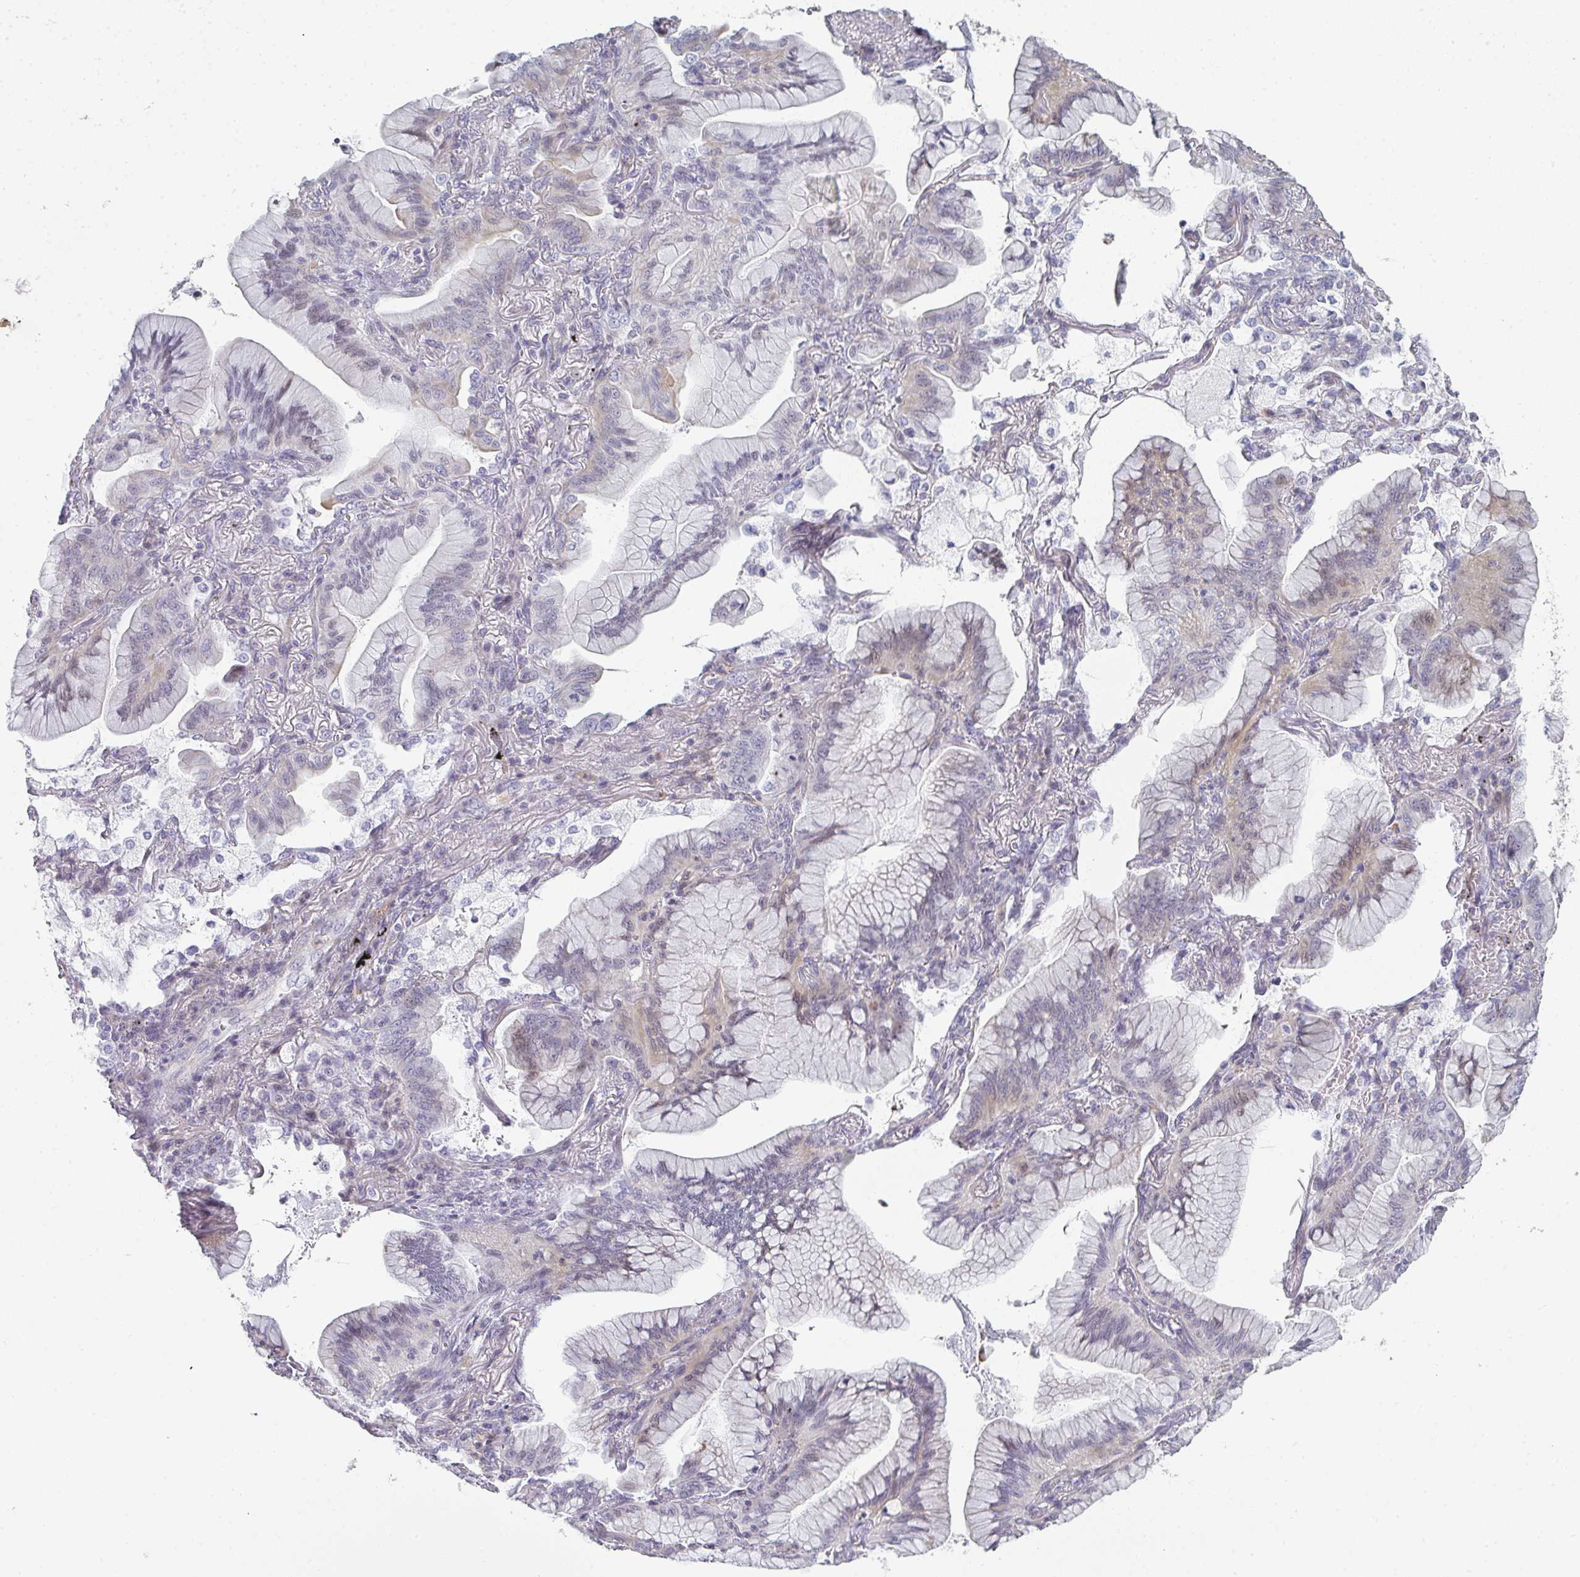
{"staining": {"intensity": "weak", "quantity": "<25%", "location": "cytoplasmic/membranous,nuclear"}, "tissue": "lung cancer", "cell_type": "Tumor cells", "image_type": "cancer", "snomed": [{"axis": "morphology", "description": "Adenocarcinoma, NOS"}, {"axis": "topography", "description": "Lung"}], "caption": "Protein analysis of lung cancer displays no significant staining in tumor cells.", "gene": "A1CF", "patient": {"sex": "male", "age": 77}}